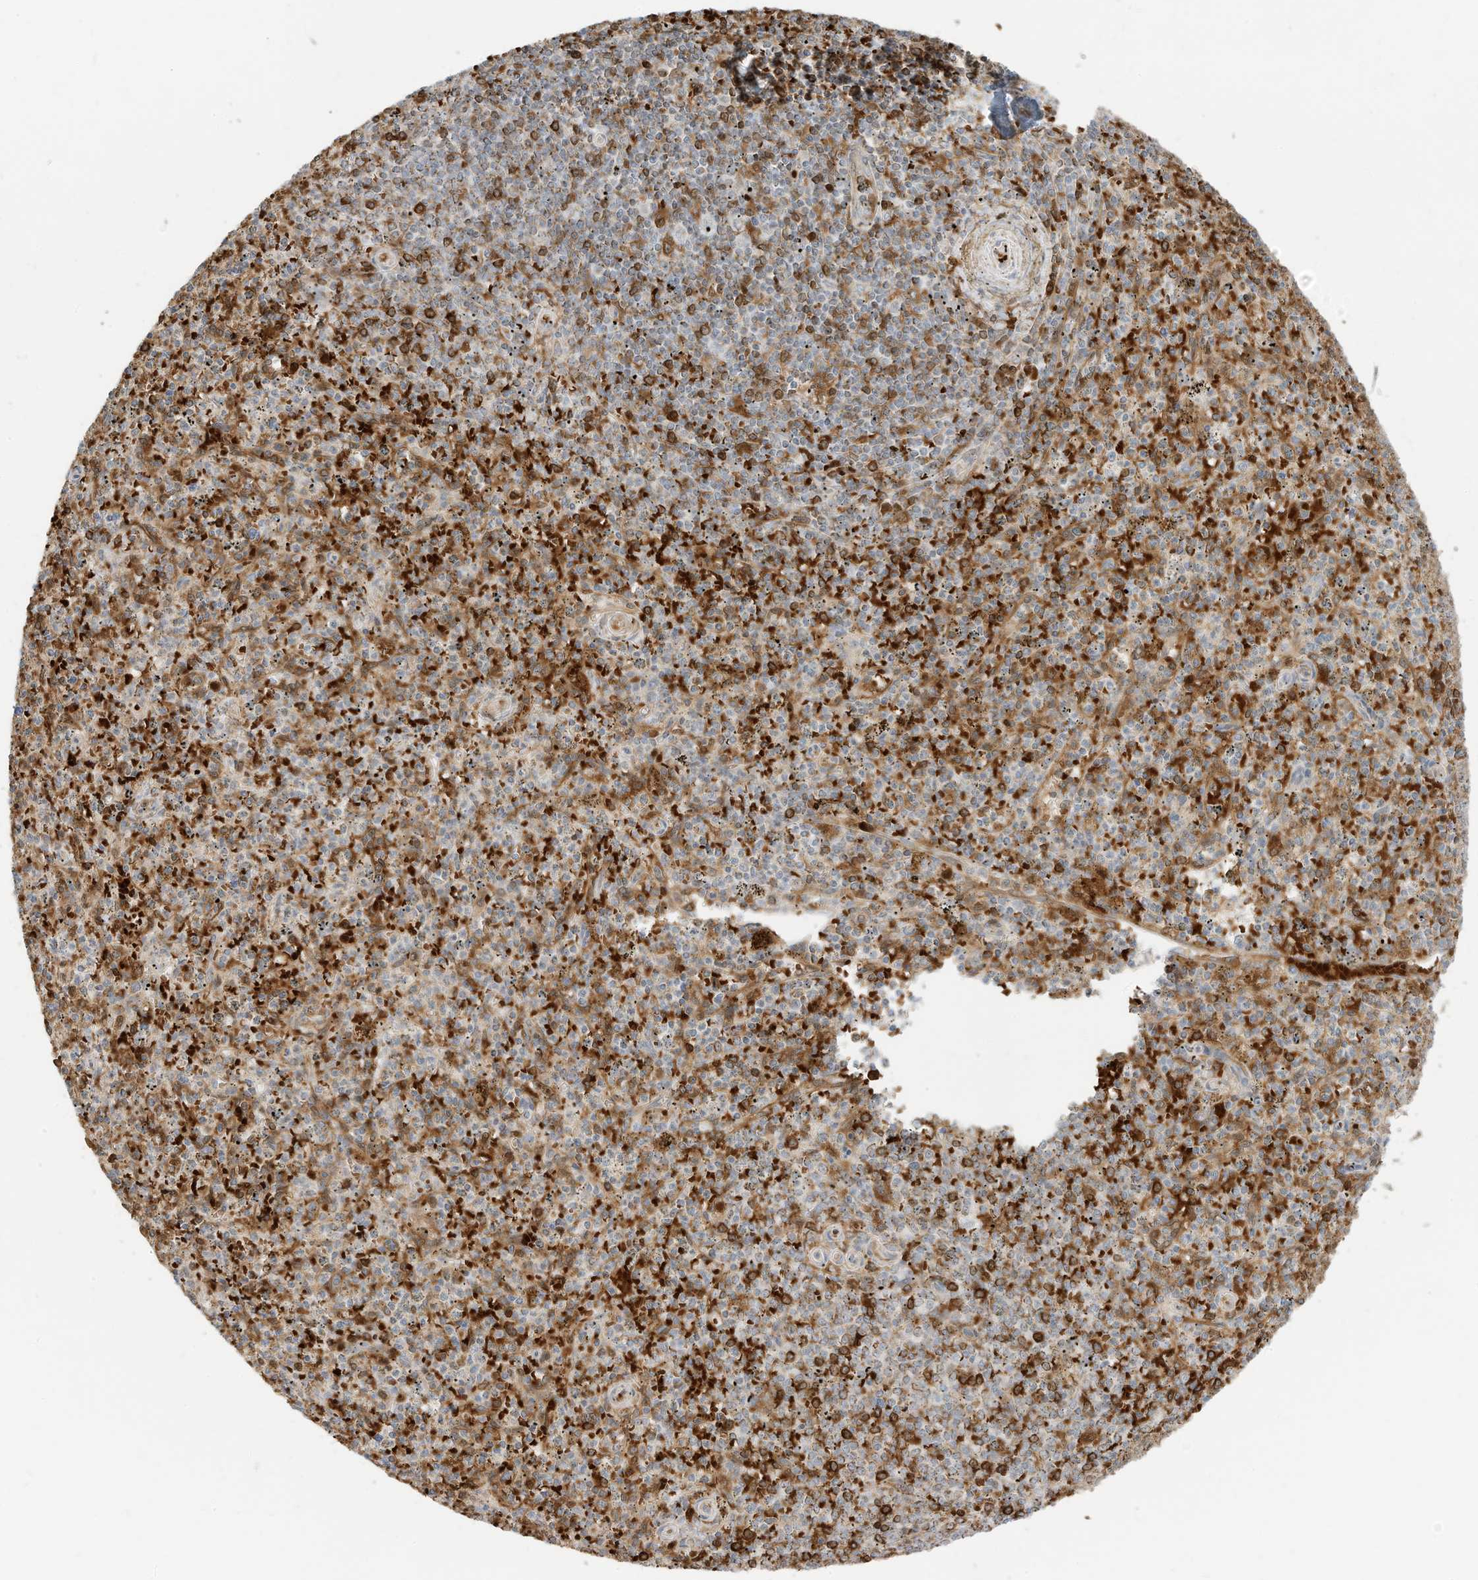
{"staining": {"intensity": "moderate", "quantity": "25%-75%", "location": "cytoplasmic/membranous"}, "tissue": "spleen", "cell_type": "Cells in red pulp", "image_type": "normal", "snomed": [{"axis": "morphology", "description": "Normal tissue, NOS"}, {"axis": "topography", "description": "Spleen"}], "caption": "Human spleen stained for a protein (brown) displays moderate cytoplasmic/membranous positive positivity in about 25%-75% of cells in red pulp.", "gene": "MTUS2", "patient": {"sex": "male", "age": 72}}